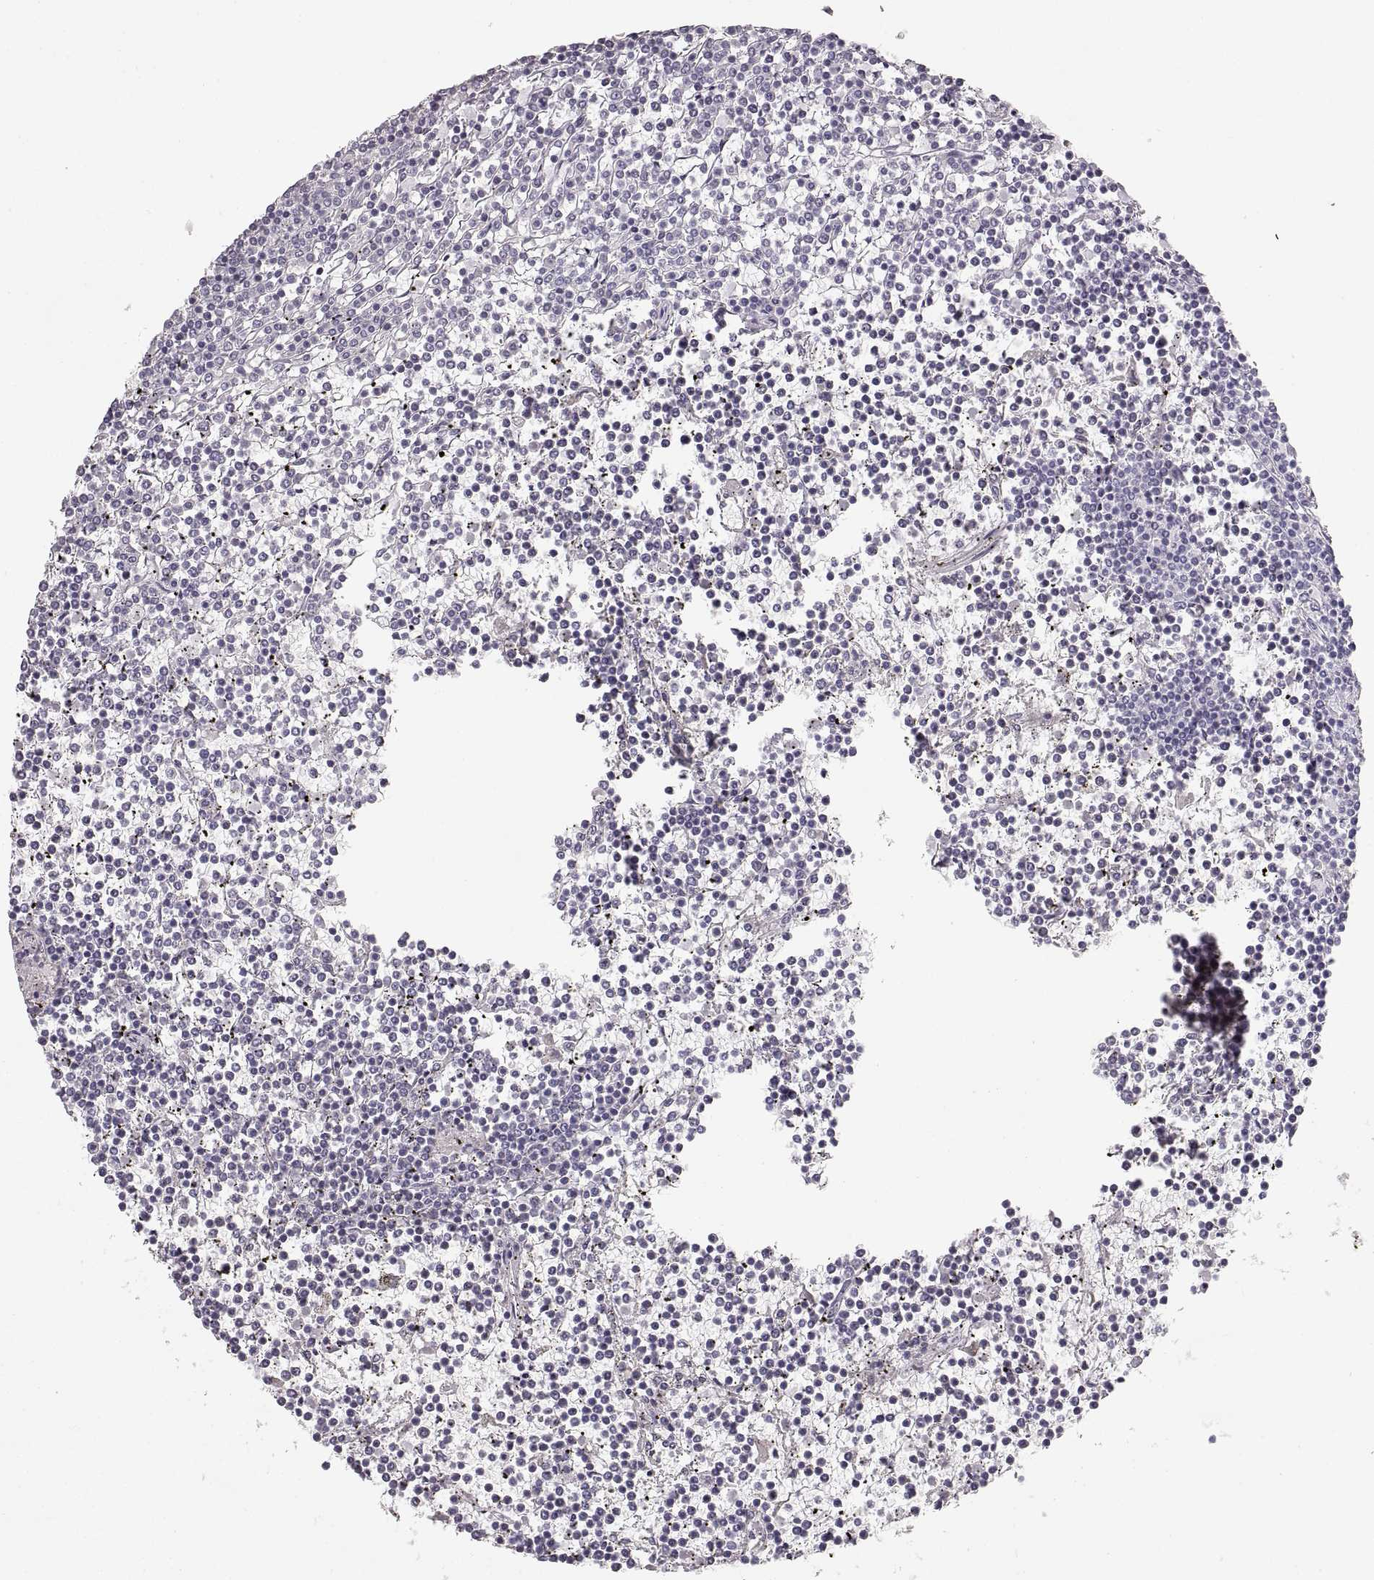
{"staining": {"intensity": "negative", "quantity": "none", "location": "none"}, "tissue": "lymphoma", "cell_type": "Tumor cells", "image_type": "cancer", "snomed": [{"axis": "morphology", "description": "Malignant lymphoma, non-Hodgkin's type, Low grade"}, {"axis": "topography", "description": "Spleen"}], "caption": "High magnification brightfield microscopy of lymphoma stained with DAB (3,3'-diaminobenzidine) (brown) and counterstained with hematoxylin (blue): tumor cells show no significant positivity. (DAB immunohistochemistry (IHC) with hematoxylin counter stain).", "gene": "ZP3", "patient": {"sex": "female", "age": 19}}